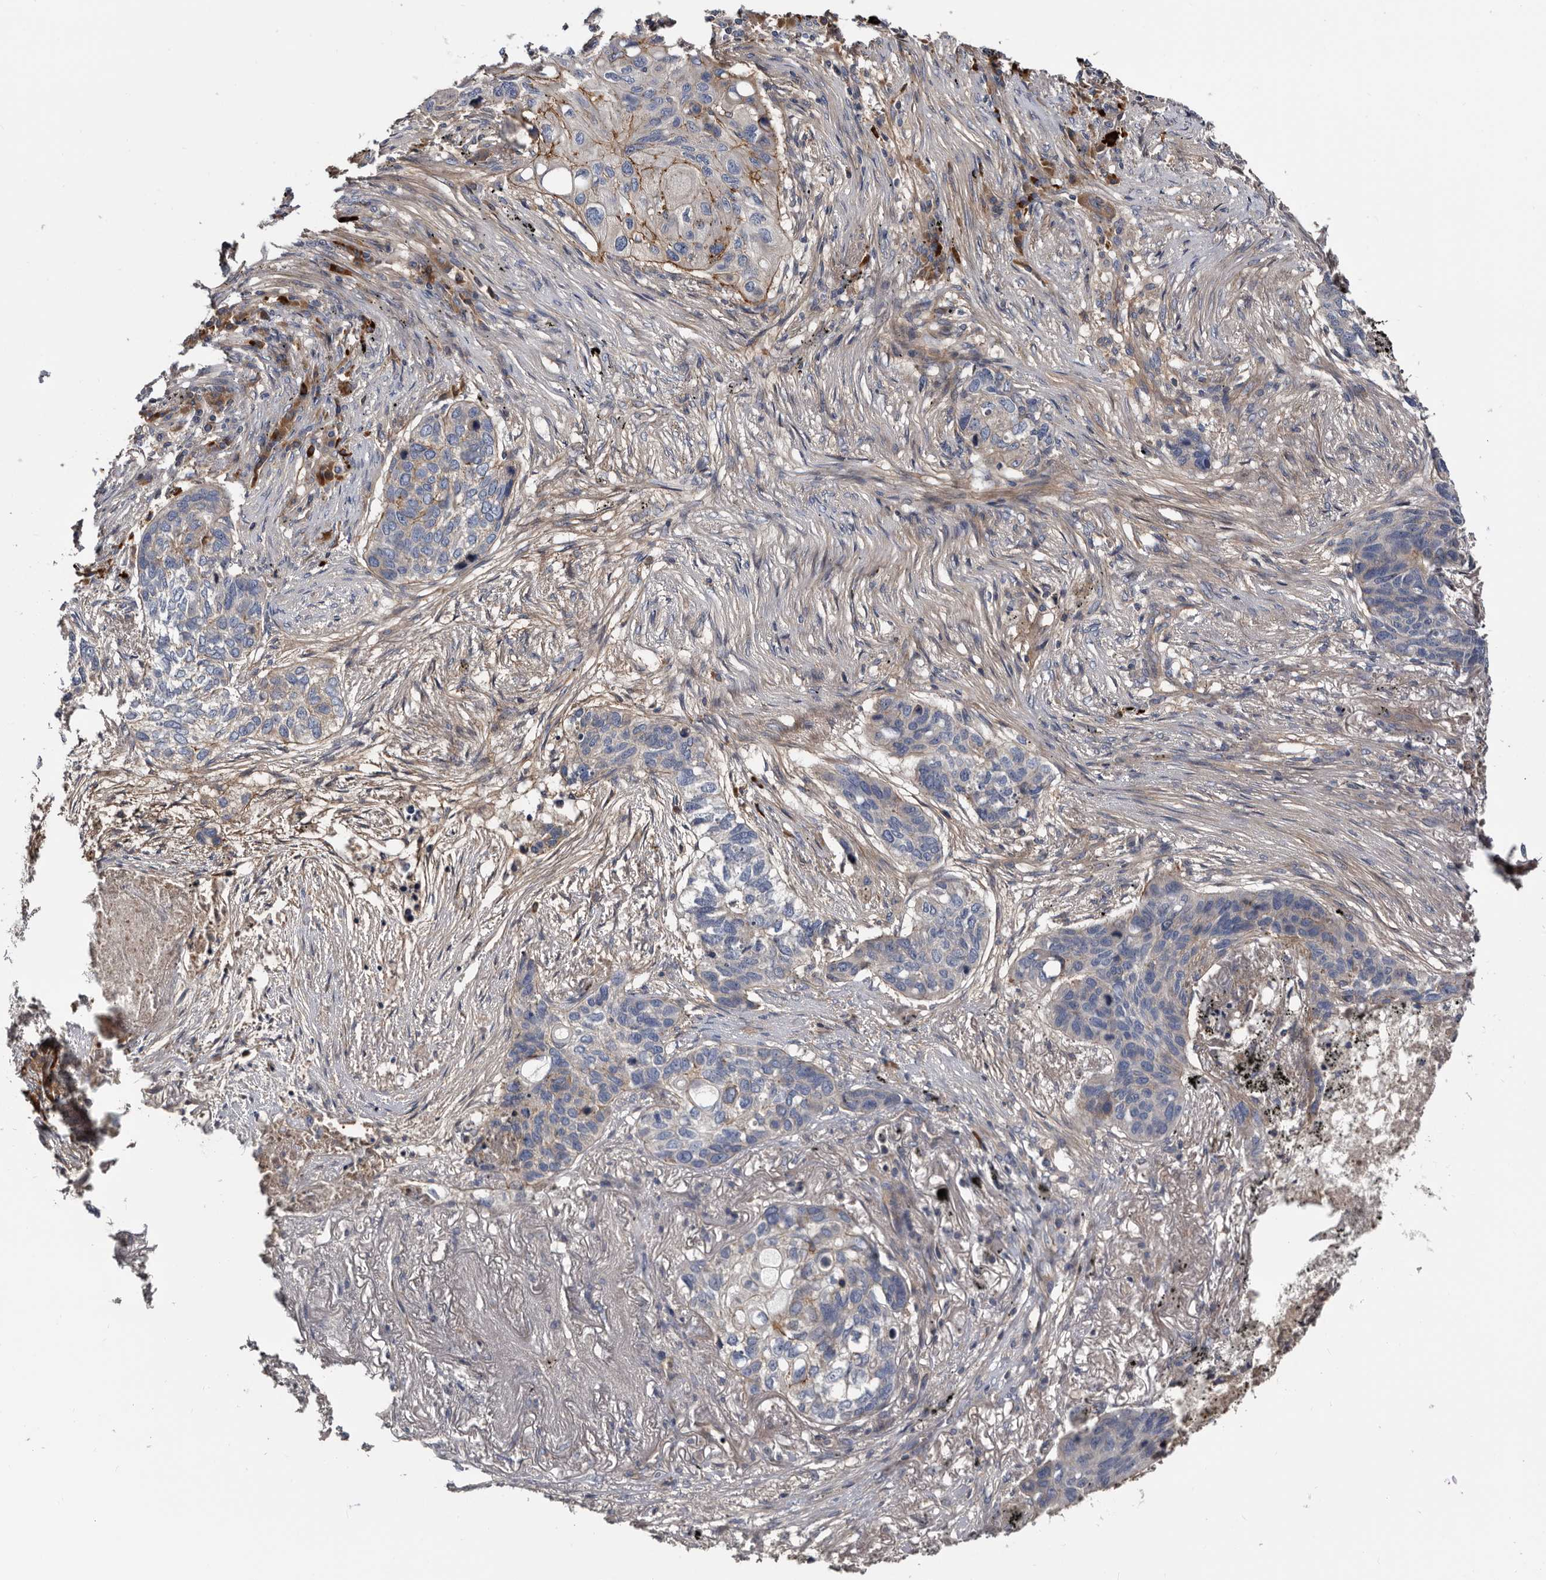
{"staining": {"intensity": "moderate", "quantity": "<25%", "location": "cytoplasmic/membranous"}, "tissue": "lung cancer", "cell_type": "Tumor cells", "image_type": "cancer", "snomed": [{"axis": "morphology", "description": "Squamous cell carcinoma, NOS"}, {"axis": "topography", "description": "Lung"}], "caption": "The immunohistochemical stain highlights moderate cytoplasmic/membranous positivity in tumor cells of lung cancer tissue.", "gene": "TSPAN17", "patient": {"sex": "female", "age": 63}}